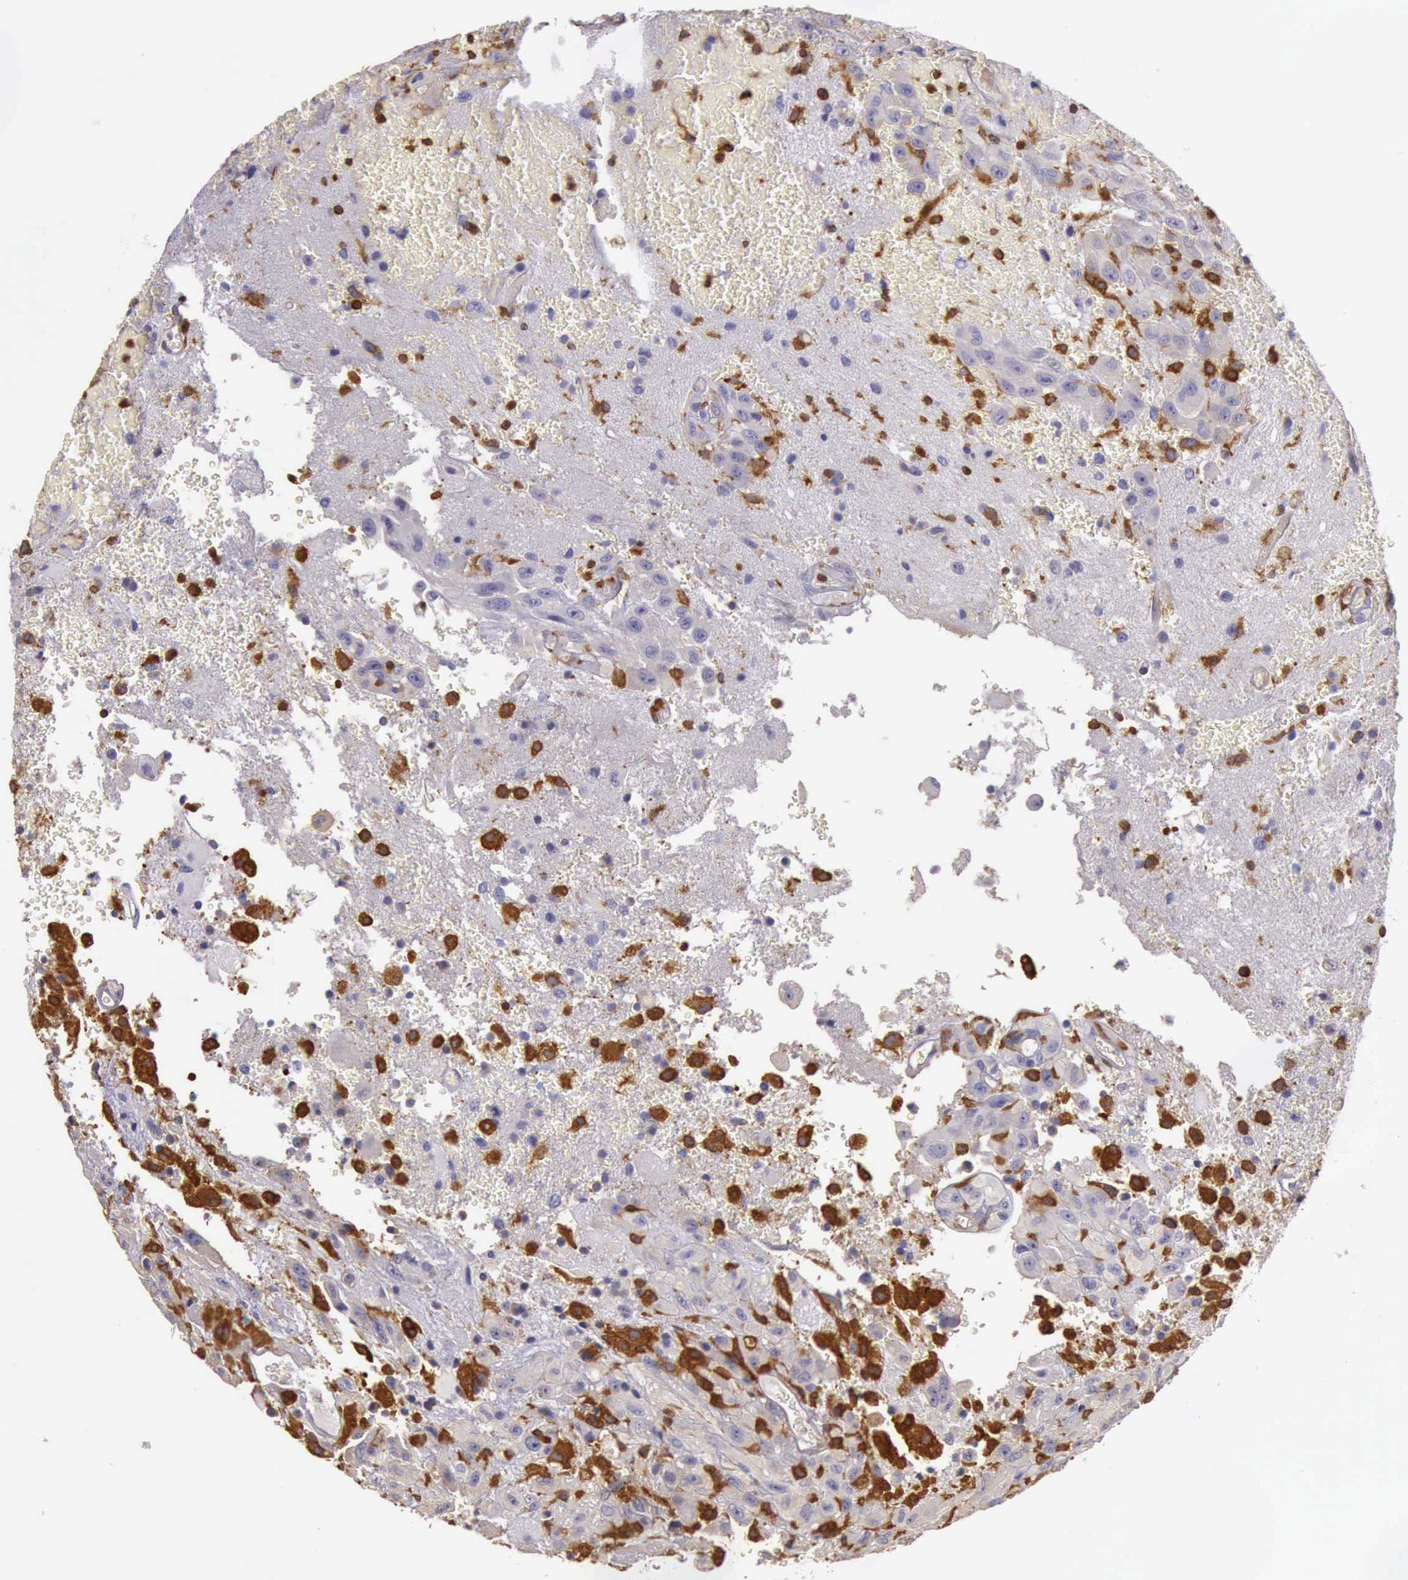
{"staining": {"intensity": "negative", "quantity": "none", "location": "none"}, "tissue": "glioma", "cell_type": "Tumor cells", "image_type": "cancer", "snomed": [{"axis": "morphology", "description": "Glioma, malignant, High grade"}, {"axis": "topography", "description": "Brain"}], "caption": "IHC photomicrograph of neoplastic tissue: human glioma stained with DAB (3,3'-diaminobenzidine) exhibits no significant protein expression in tumor cells.", "gene": "ARHGAP4", "patient": {"sex": "male", "age": 48}}